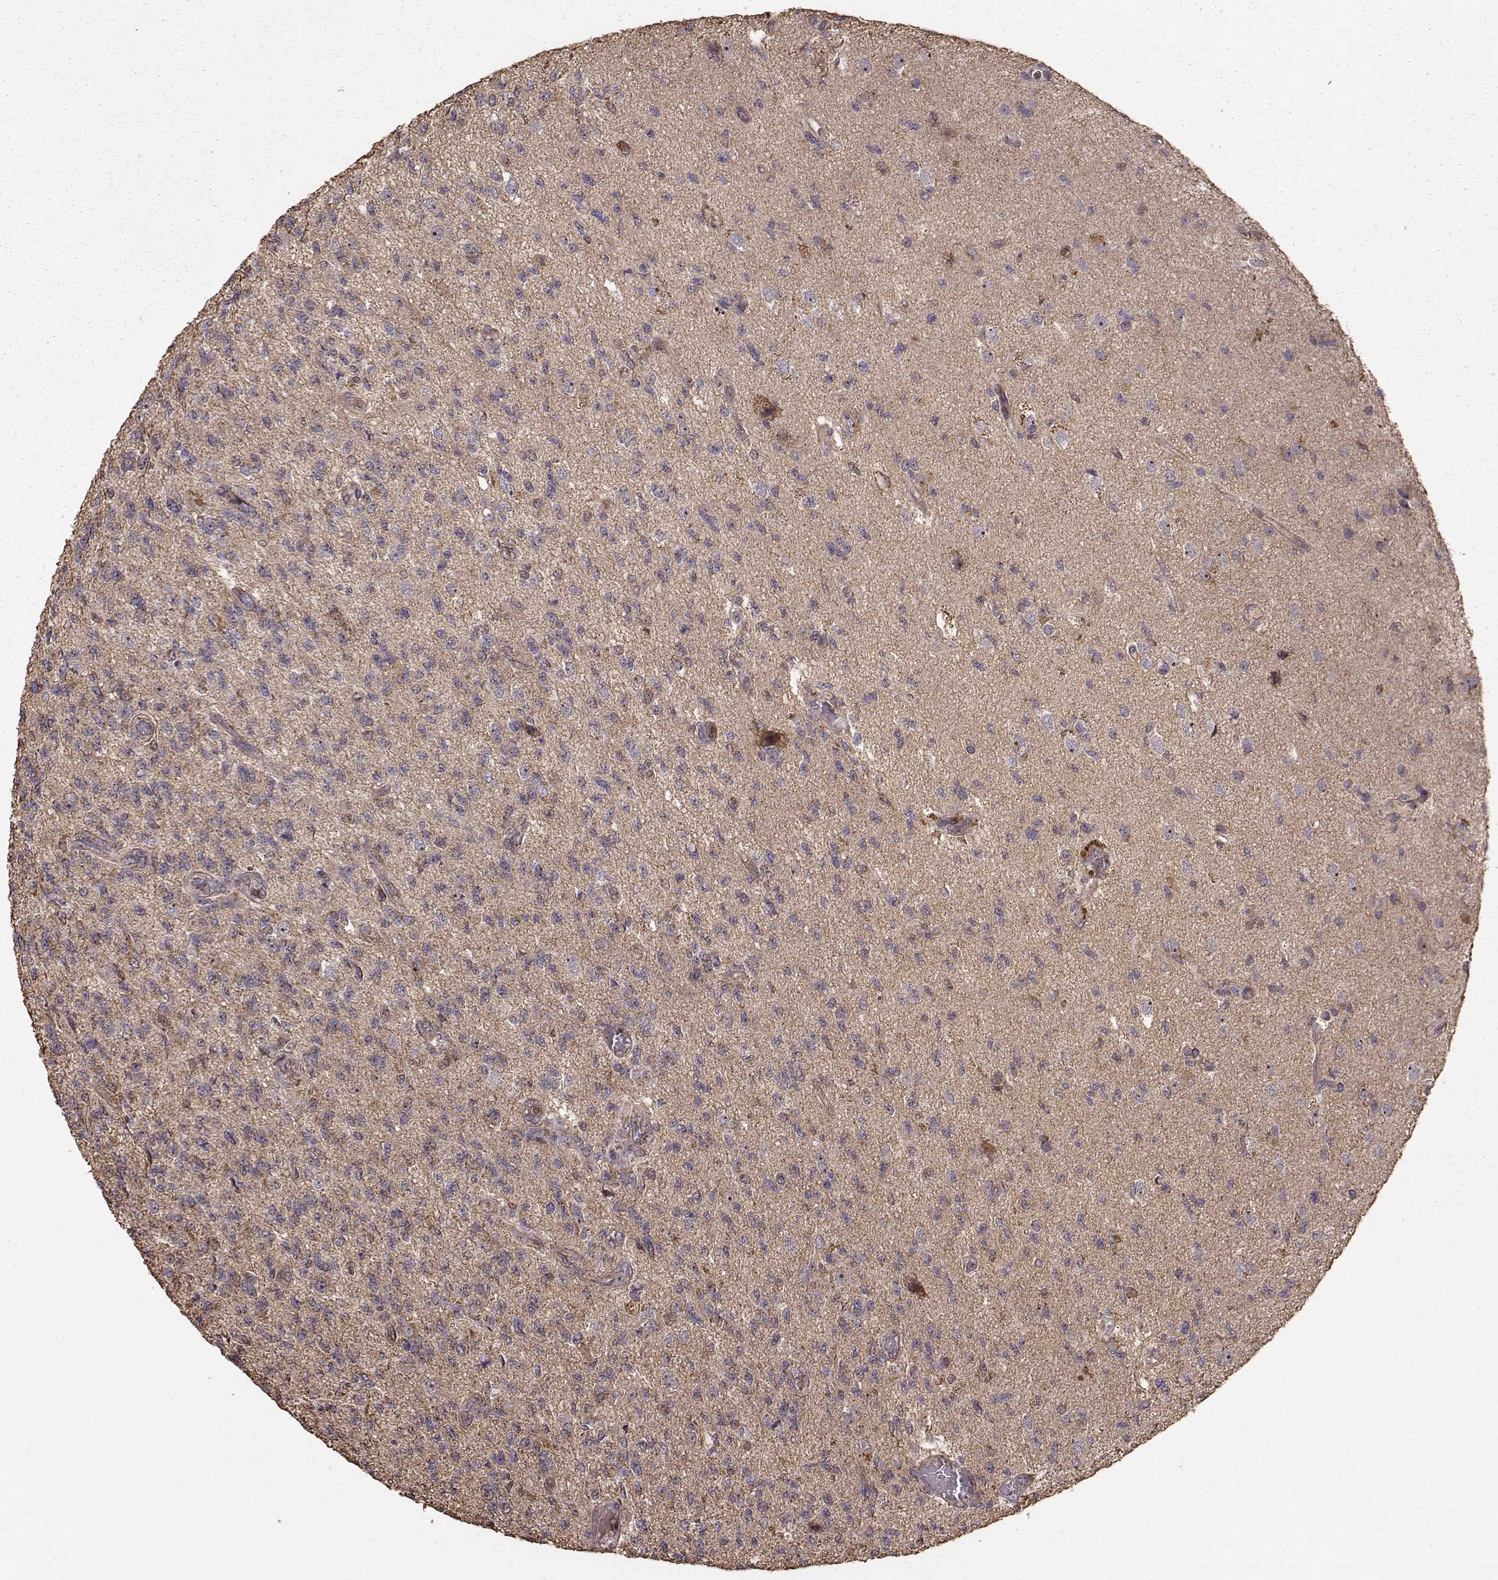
{"staining": {"intensity": "weak", "quantity": "25%-75%", "location": "cytoplasmic/membranous"}, "tissue": "glioma", "cell_type": "Tumor cells", "image_type": "cancer", "snomed": [{"axis": "morphology", "description": "Glioma, malignant, High grade"}, {"axis": "topography", "description": "Brain"}], "caption": "This micrograph exhibits glioma stained with IHC to label a protein in brown. The cytoplasmic/membranous of tumor cells show weak positivity for the protein. Nuclei are counter-stained blue.", "gene": "PTGES2", "patient": {"sex": "male", "age": 56}}